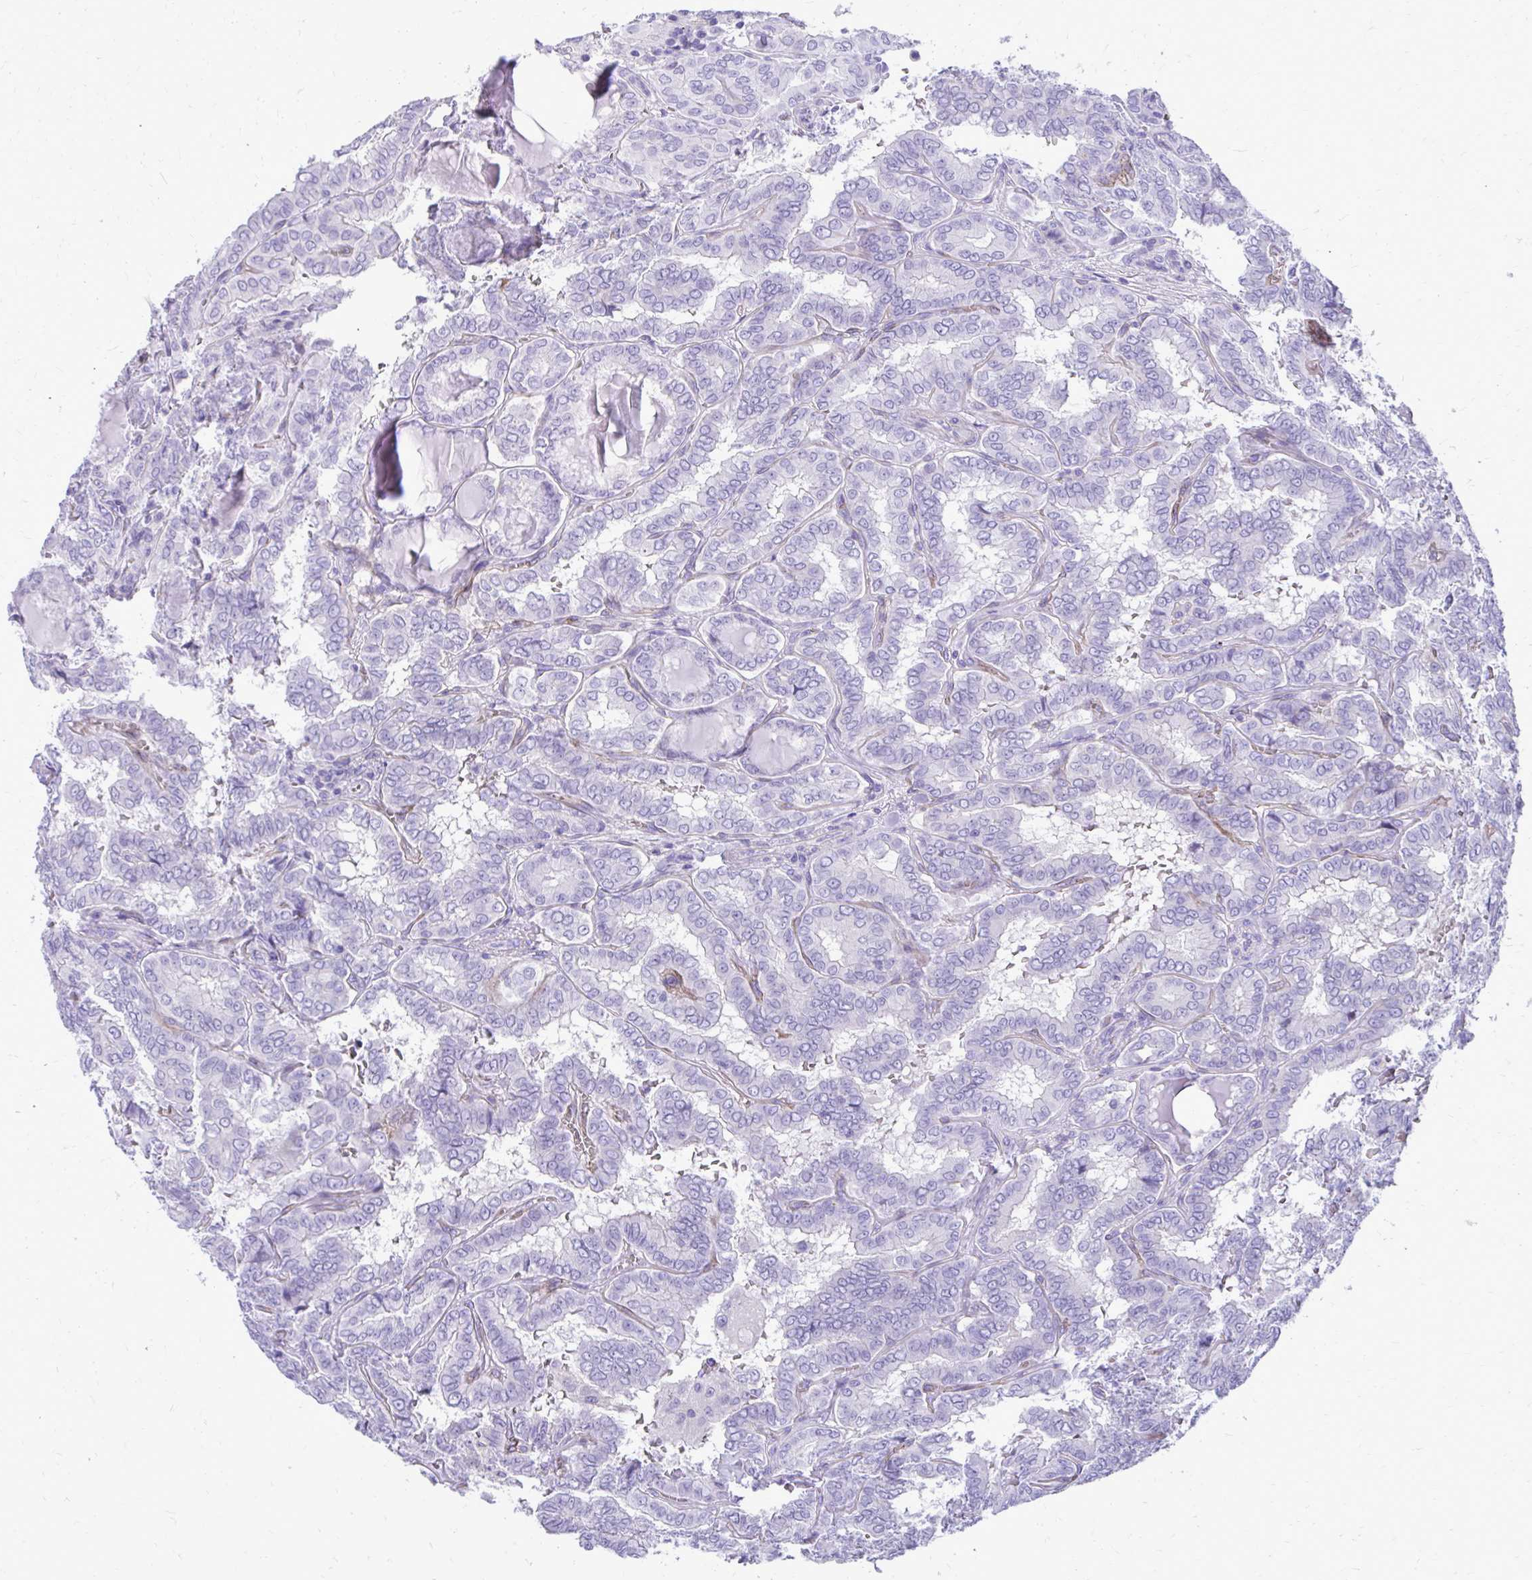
{"staining": {"intensity": "negative", "quantity": "none", "location": "none"}, "tissue": "thyroid cancer", "cell_type": "Tumor cells", "image_type": "cancer", "snomed": [{"axis": "morphology", "description": "Papillary adenocarcinoma, NOS"}, {"axis": "topography", "description": "Thyroid gland"}], "caption": "Immunohistochemistry micrograph of human thyroid cancer stained for a protein (brown), which displays no staining in tumor cells.", "gene": "PELI3", "patient": {"sex": "female", "age": 46}}